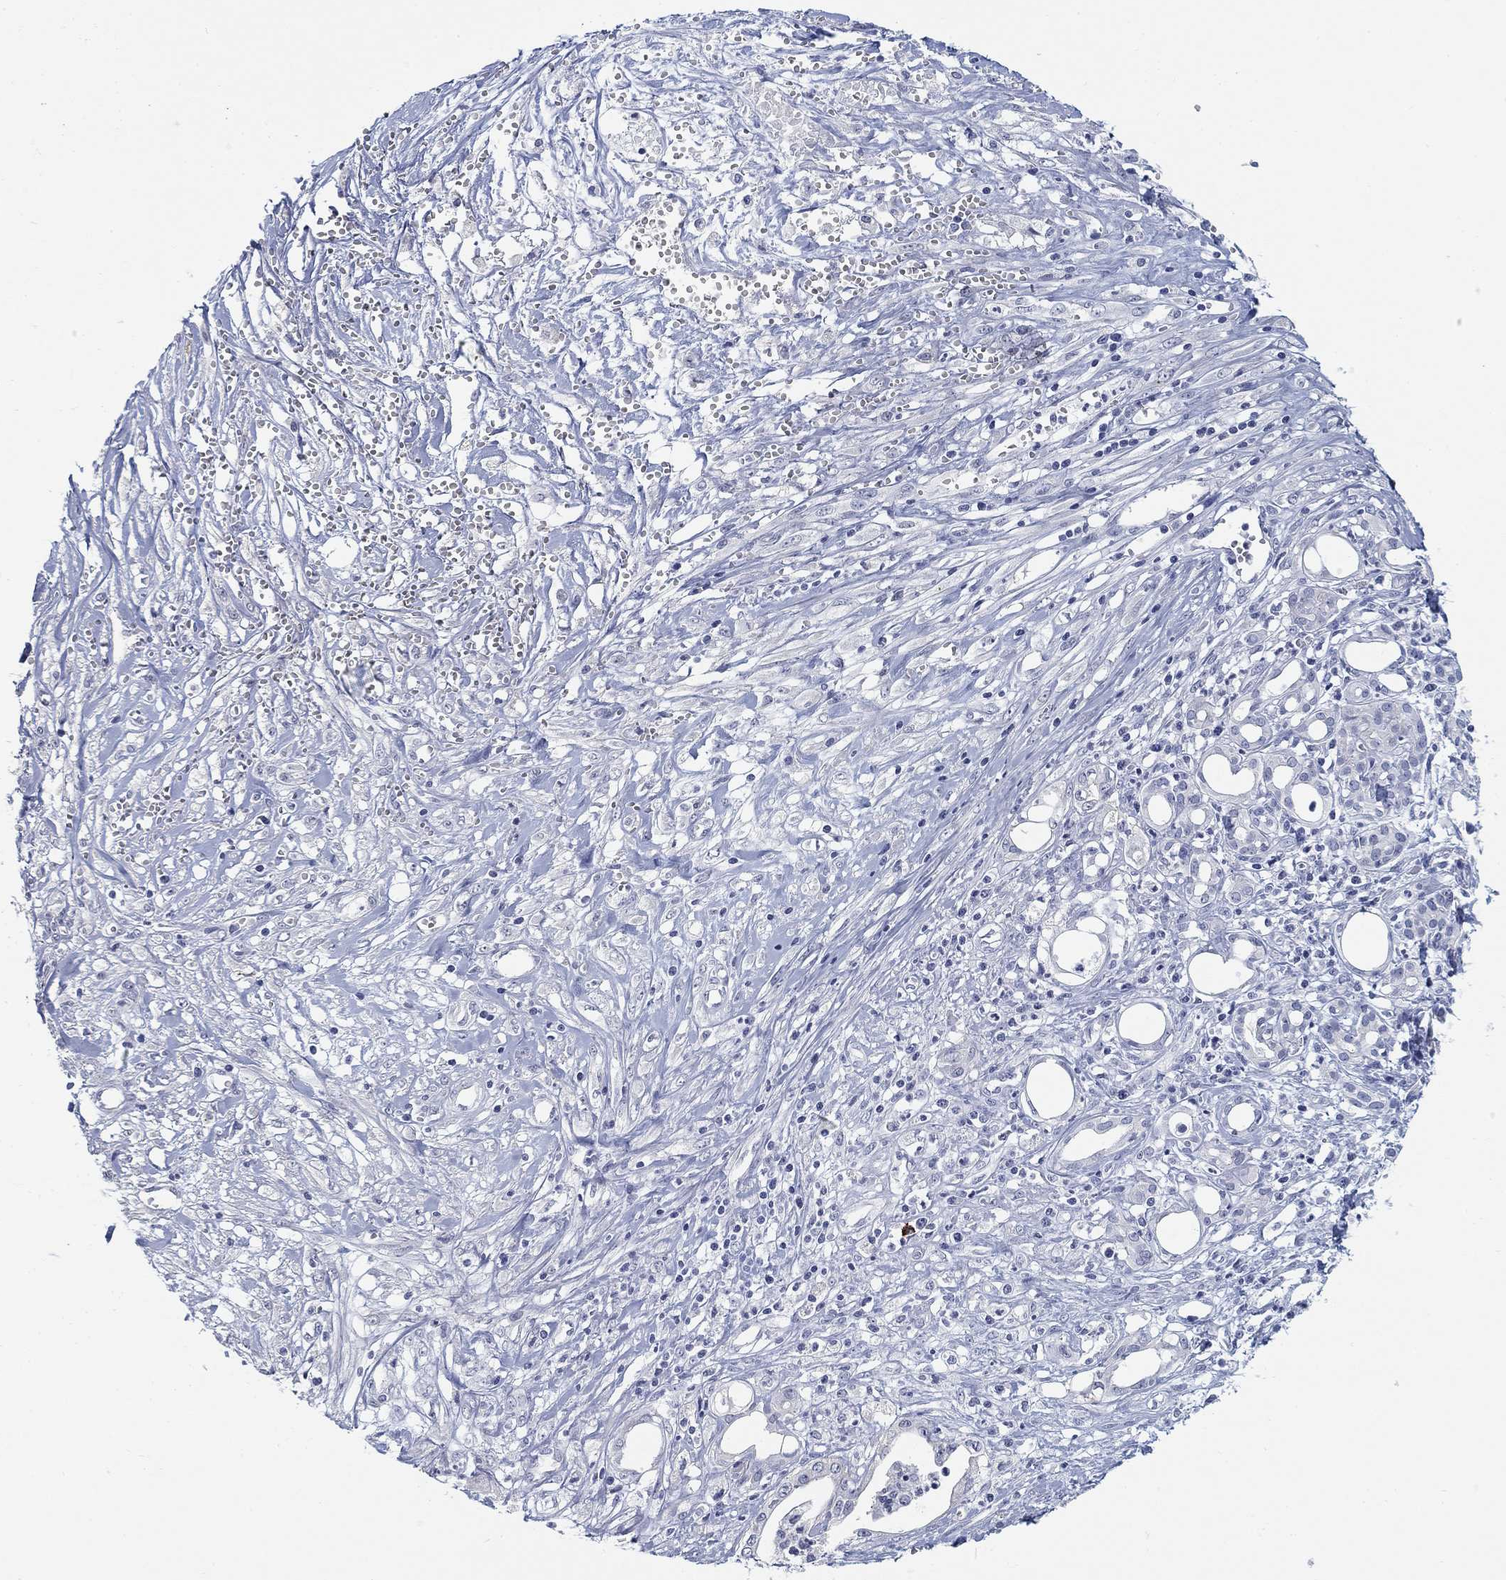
{"staining": {"intensity": "negative", "quantity": "none", "location": "none"}, "tissue": "pancreatic cancer", "cell_type": "Tumor cells", "image_type": "cancer", "snomed": [{"axis": "morphology", "description": "Adenocarcinoma, NOS"}, {"axis": "topography", "description": "Pancreas"}], "caption": "IHC image of human pancreatic cancer (adenocarcinoma) stained for a protein (brown), which displays no expression in tumor cells.", "gene": "CLUL1", "patient": {"sex": "male", "age": 71}}